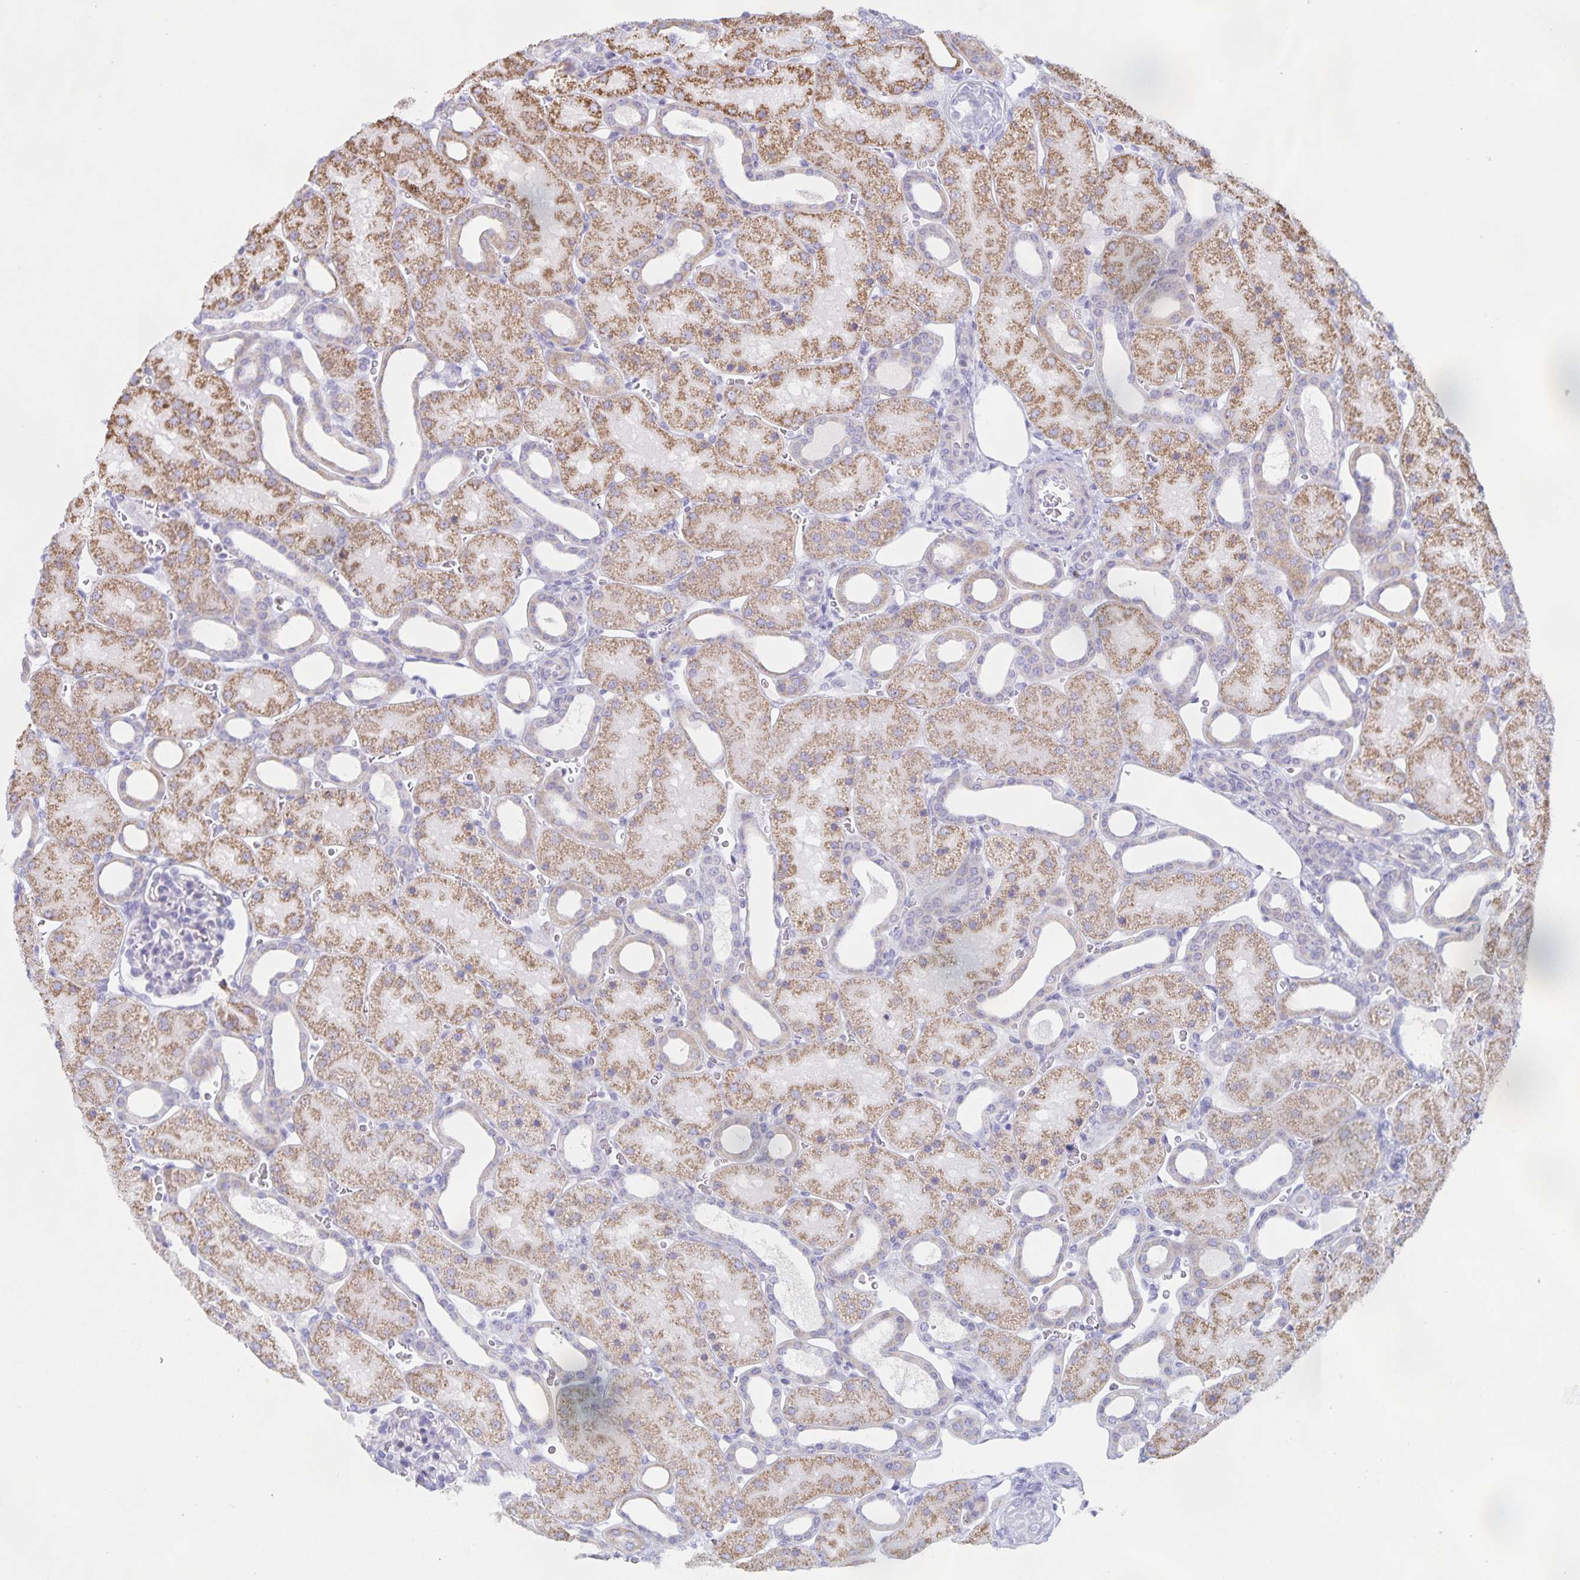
{"staining": {"intensity": "negative", "quantity": "none", "location": "none"}, "tissue": "kidney", "cell_type": "Cells in glomeruli", "image_type": "normal", "snomed": [{"axis": "morphology", "description": "Normal tissue, NOS"}, {"axis": "topography", "description": "Kidney"}], "caption": "A high-resolution micrograph shows immunohistochemistry staining of benign kidney, which demonstrates no significant positivity in cells in glomeruli.", "gene": "CENPH", "patient": {"sex": "male", "age": 2}}